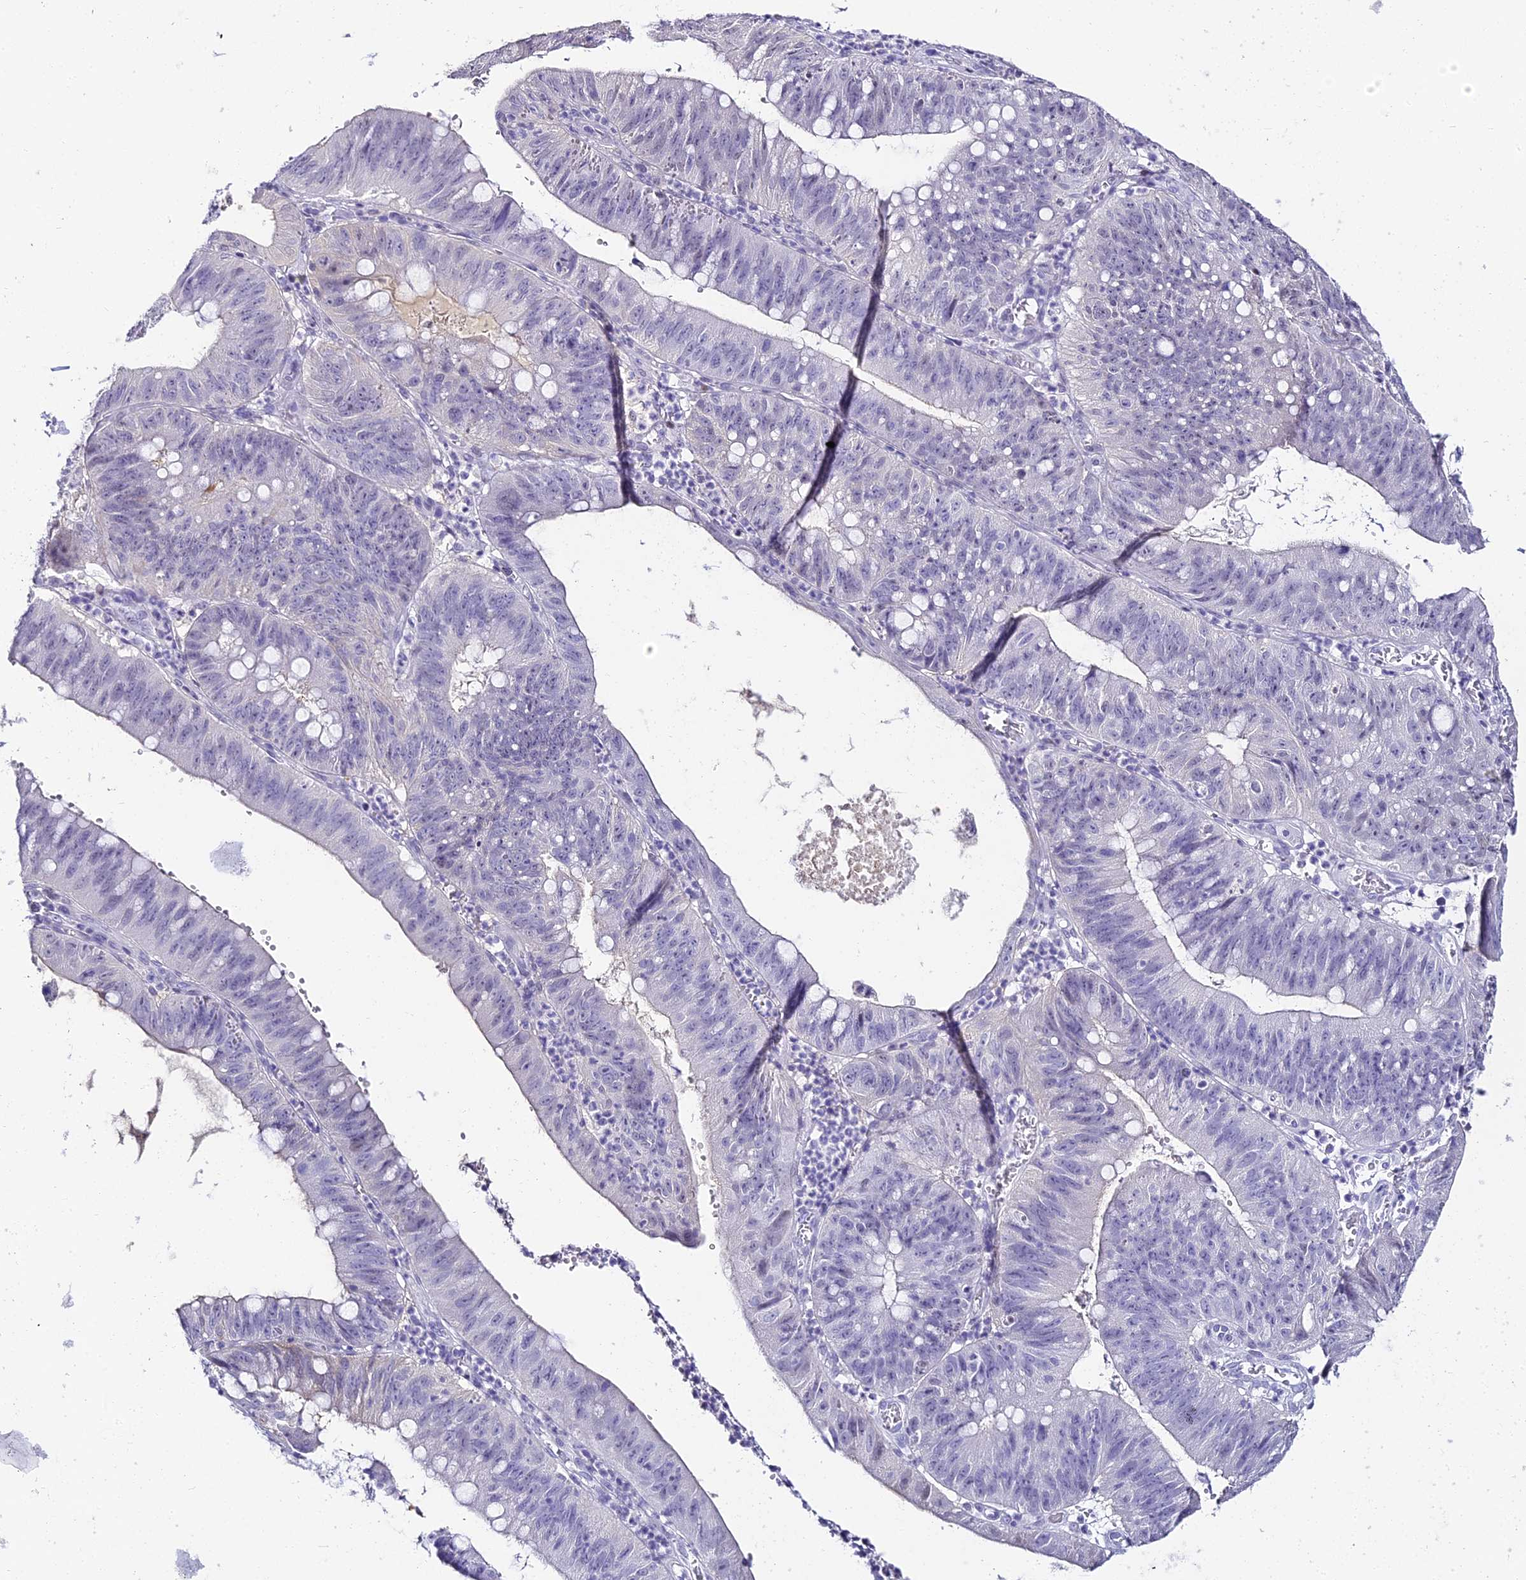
{"staining": {"intensity": "negative", "quantity": "none", "location": "none"}, "tissue": "stomach cancer", "cell_type": "Tumor cells", "image_type": "cancer", "snomed": [{"axis": "morphology", "description": "Adenocarcinoma, NOS"}, {"axis": "topography", "description": "Stomach"}], "caption": "An image of human adenocarcinoma (stomach) is negative for staining in tumor cells.", "gene": "ABHD14A-ACY1", "patient": {"sex": "male", "age": 59}}